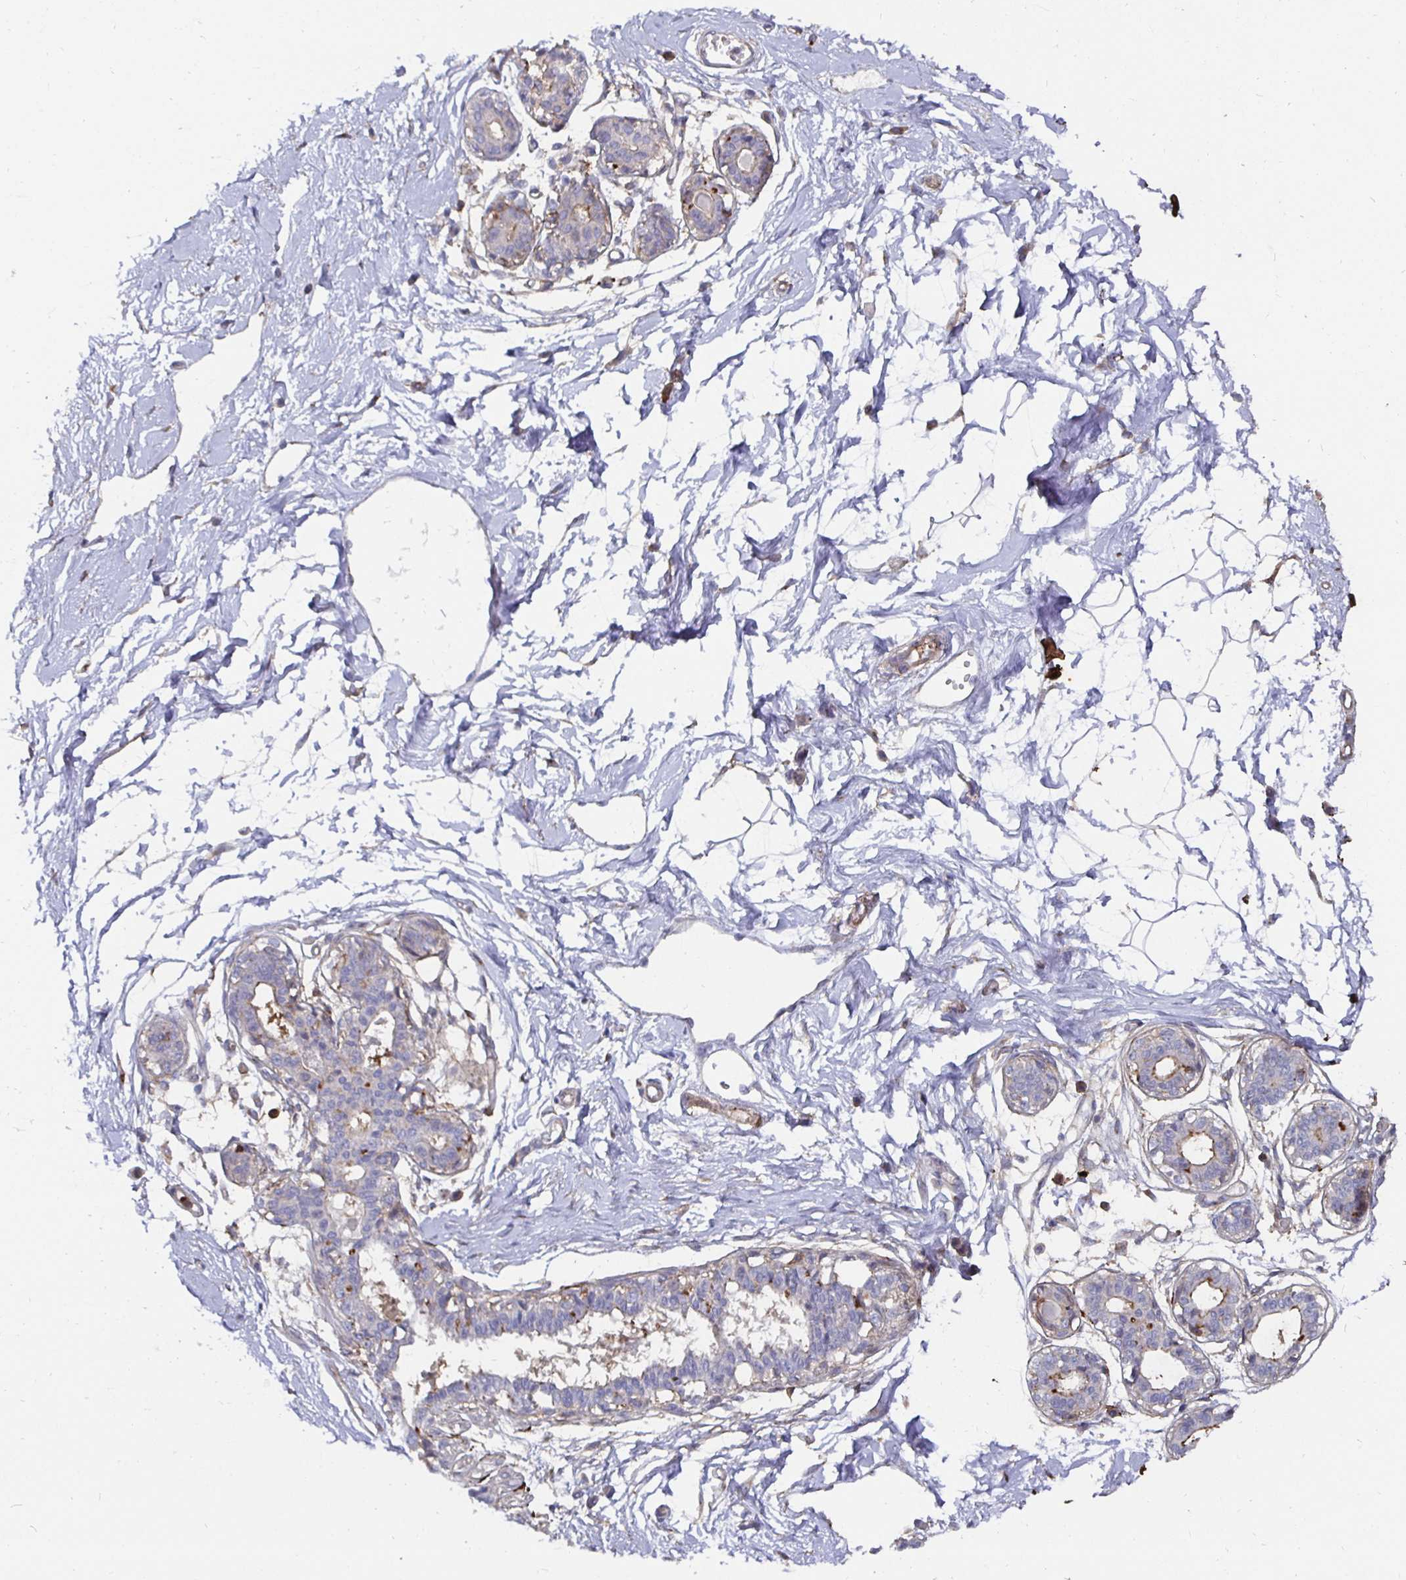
{"staining": {"intensity": "moderate", "quantity": "<25%", "location": "cytoplasmic/membranous"}, "tissue": "breast", "cell_type": "Adipocytes", "image_type": "normal", "snomed": [{"axis": "morphology", "description": "Normal tissue, NOS"}, {"axis": "topography", "description": "Breast"}], "caption": "Normal breast shows moderate cytoplasmic/membranous expression in about <25% of adipocytes.", "gene": "GJA4", "patient": {"sex": "female", "age": 45}}